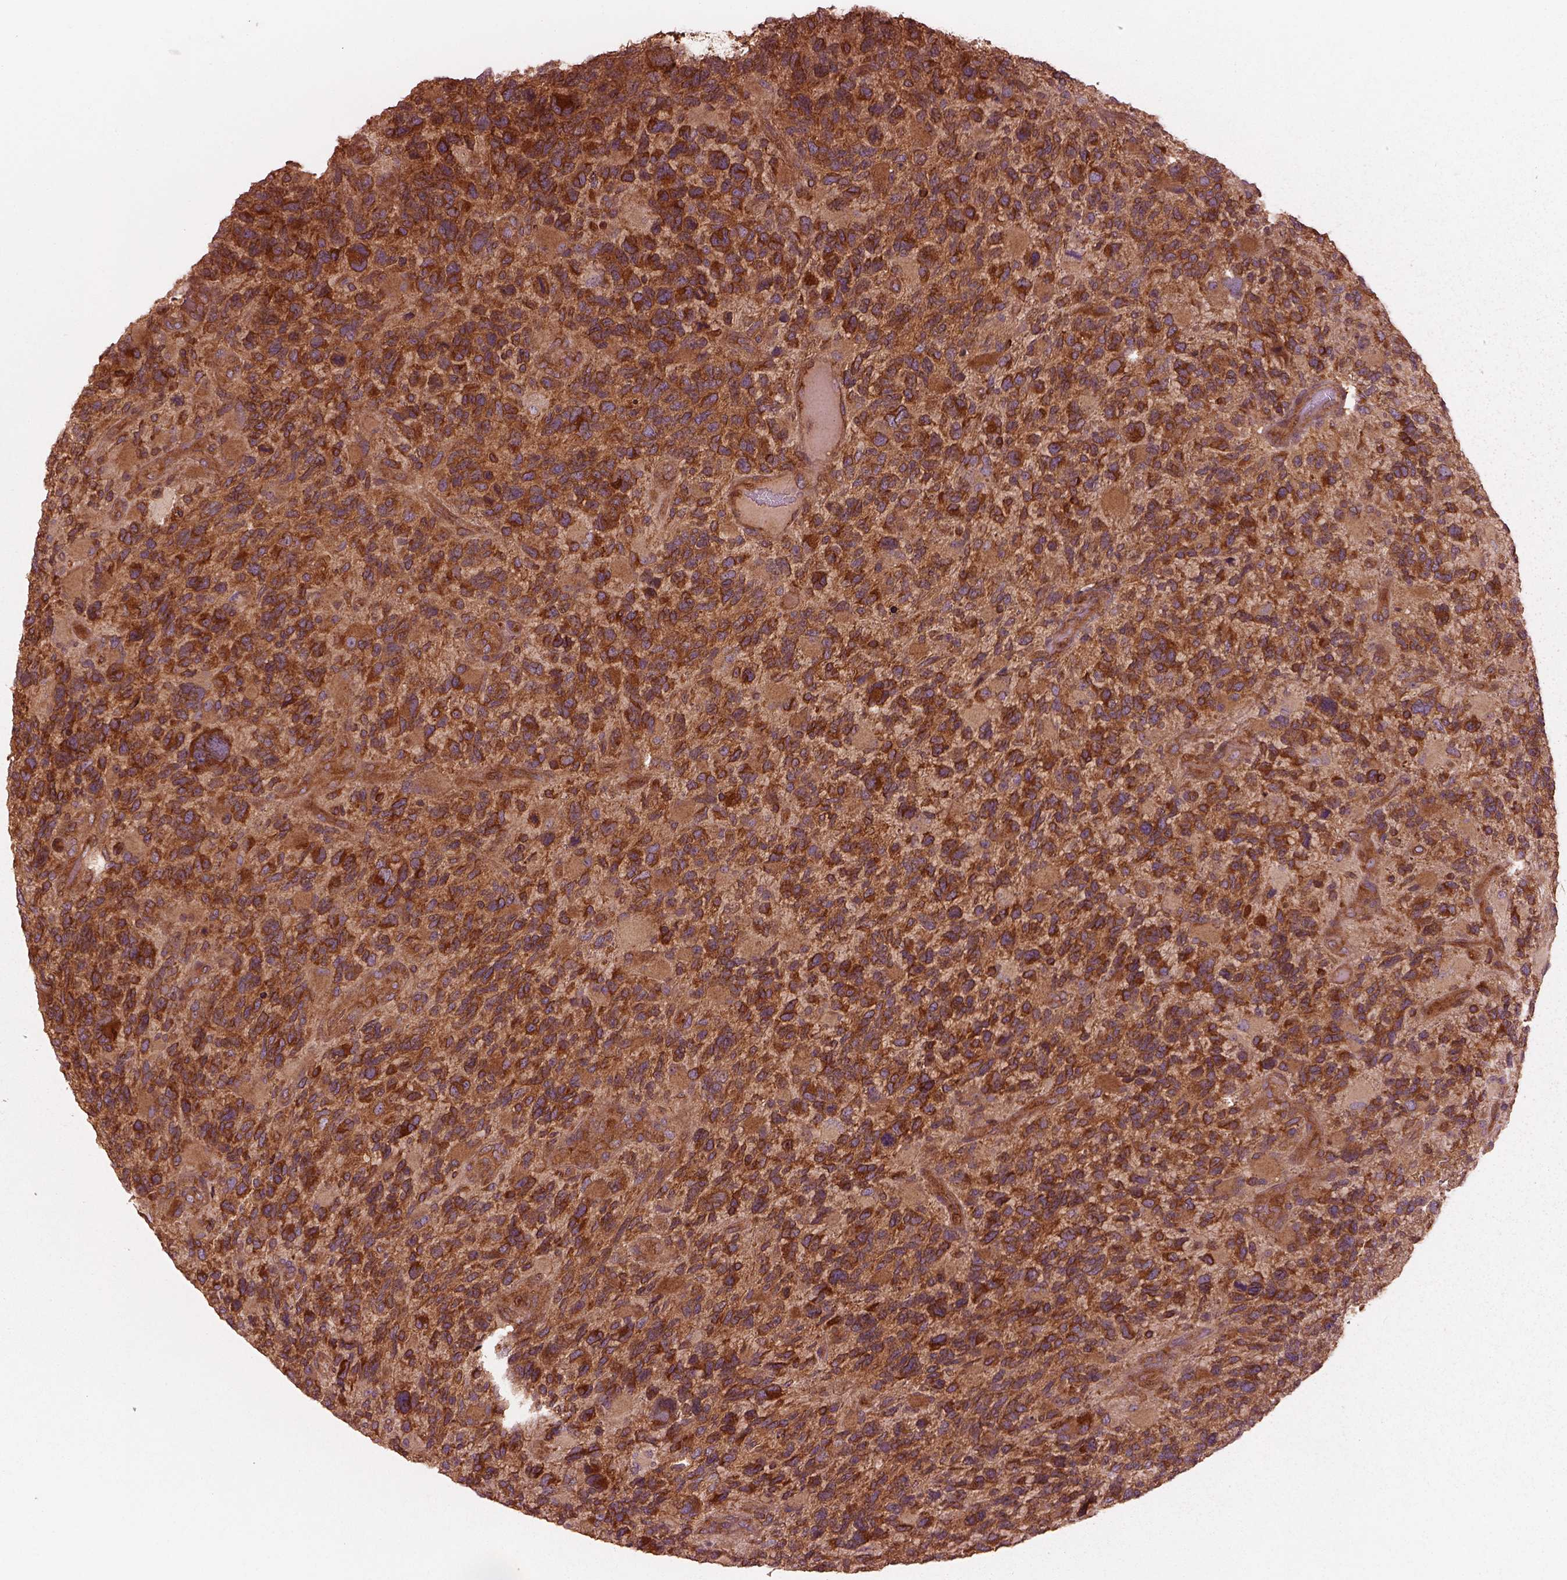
{"staining": {"intensity": "strong", "quantity": ">75%", "location": "cytoplasmic/membranous"}, "tissue": "glioma", "cell_type": "Tumor cells", "image_type": "cancer", "snomed": [{"axis": "morphology", "description": "Glioma, malignant, High grade"}, {"axis": "topography", "description": "Brain"}], "caption": "Brown immunohistochemical staining in glioma shows strong cytoplasmic/membranous staining in approximately >75% of tumor cells. (IHC, brightfield microscopy, high magnification).", "gene": "PIK3R2", "patient": {"sex": "female", "age": 71}}